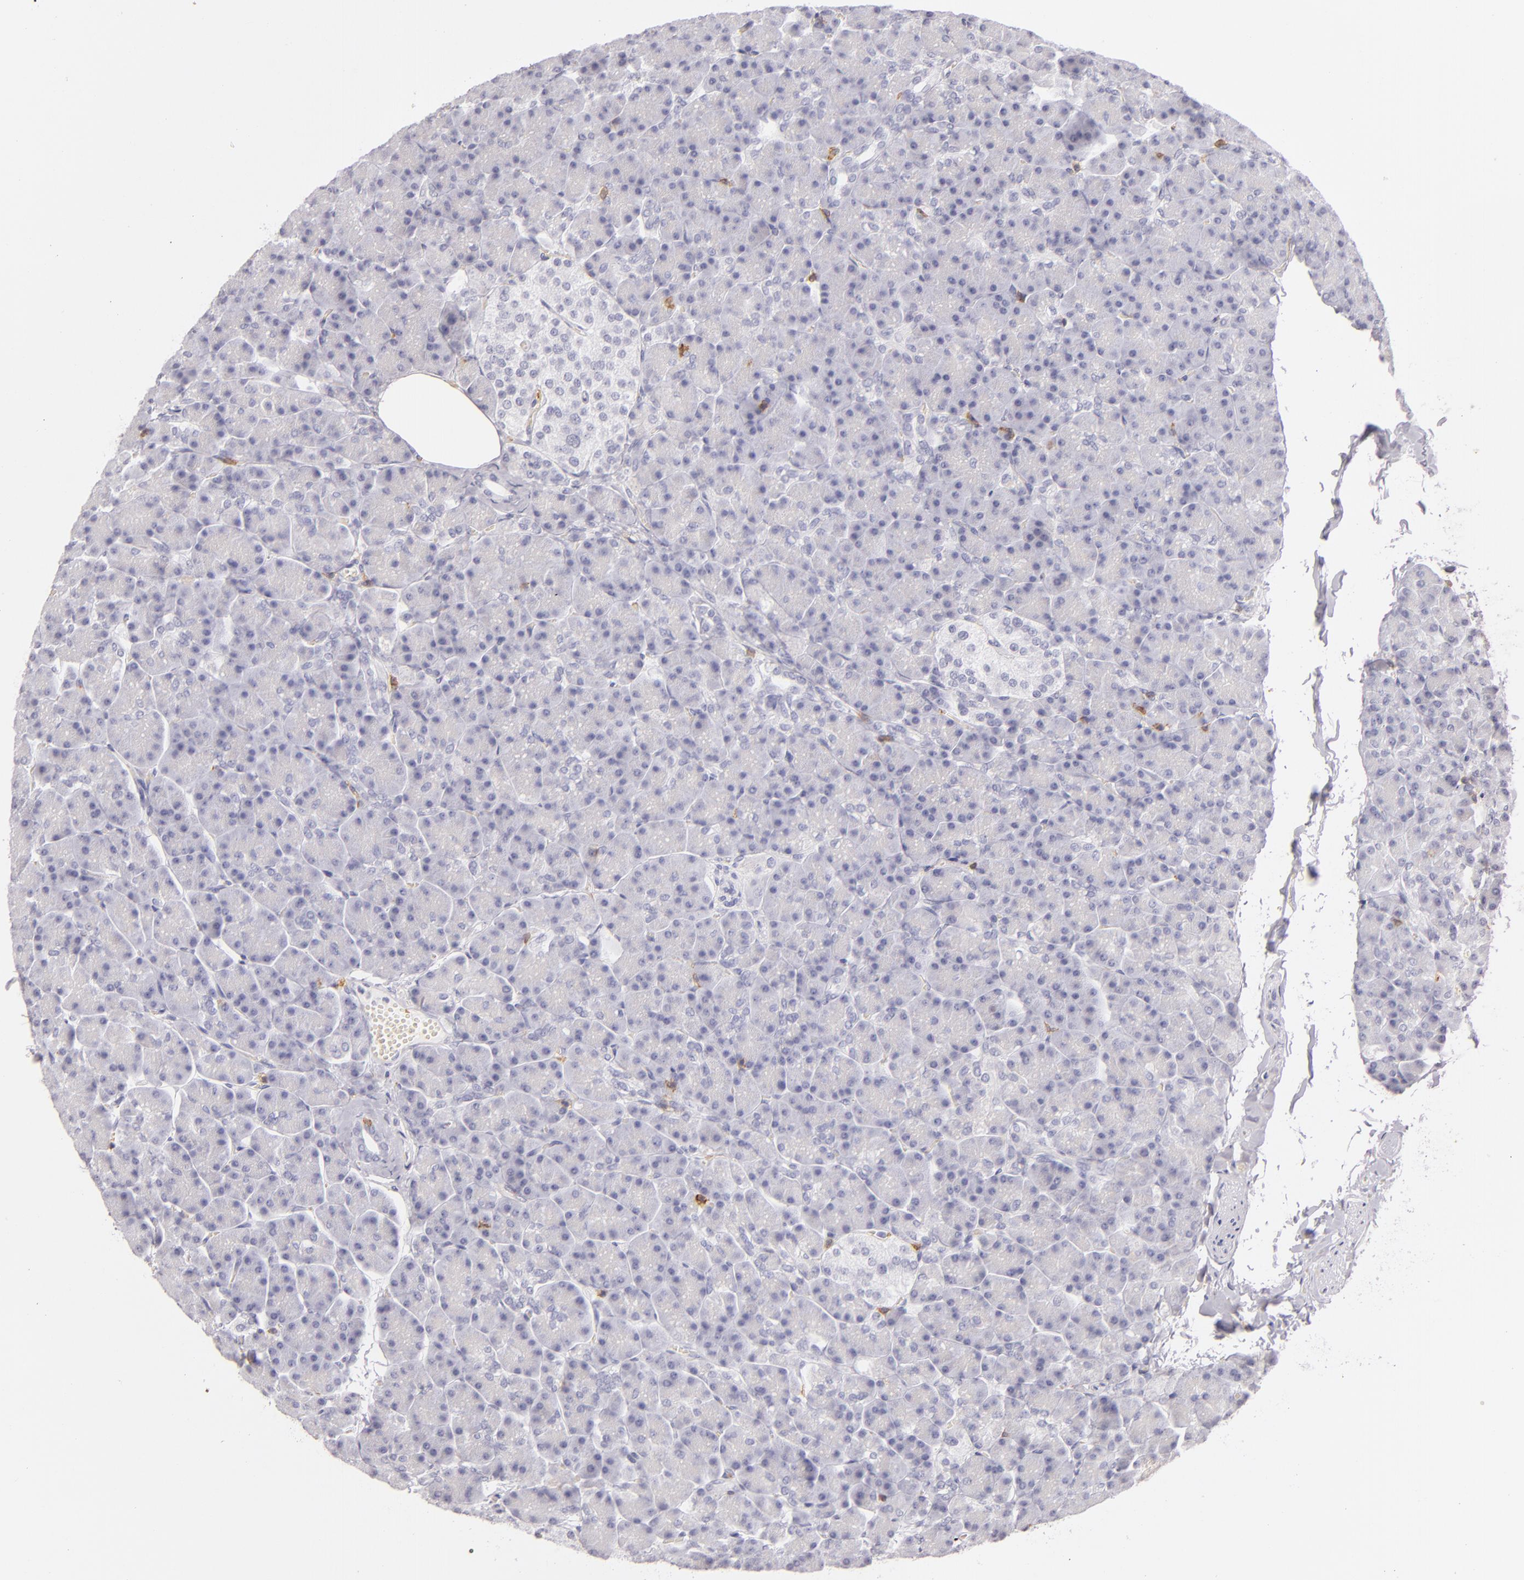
{"staining": {"intensity": "negative", "quantity": "none", "location": "none"}, "tissue": "pancreas", "cell_type": "Exocrine glandular cells", "image_type": "normal", "snomed": [{"axis": "morphology", "description": "Normal tissue, NOS"}, {"axis": "topography", "description": "Pancreas"}], "caption": "Immunohistochemistry photomicrograph of unremarkable human pancreas stained for a protein (brown), which exhibits no expression in exocrine glandular cells. (DAB immunohistochemistry (IHC) visualized using brightfield microscopy, high magnification).", "gene": "LAT", "patient": {"sex": "female", "age": 43}}